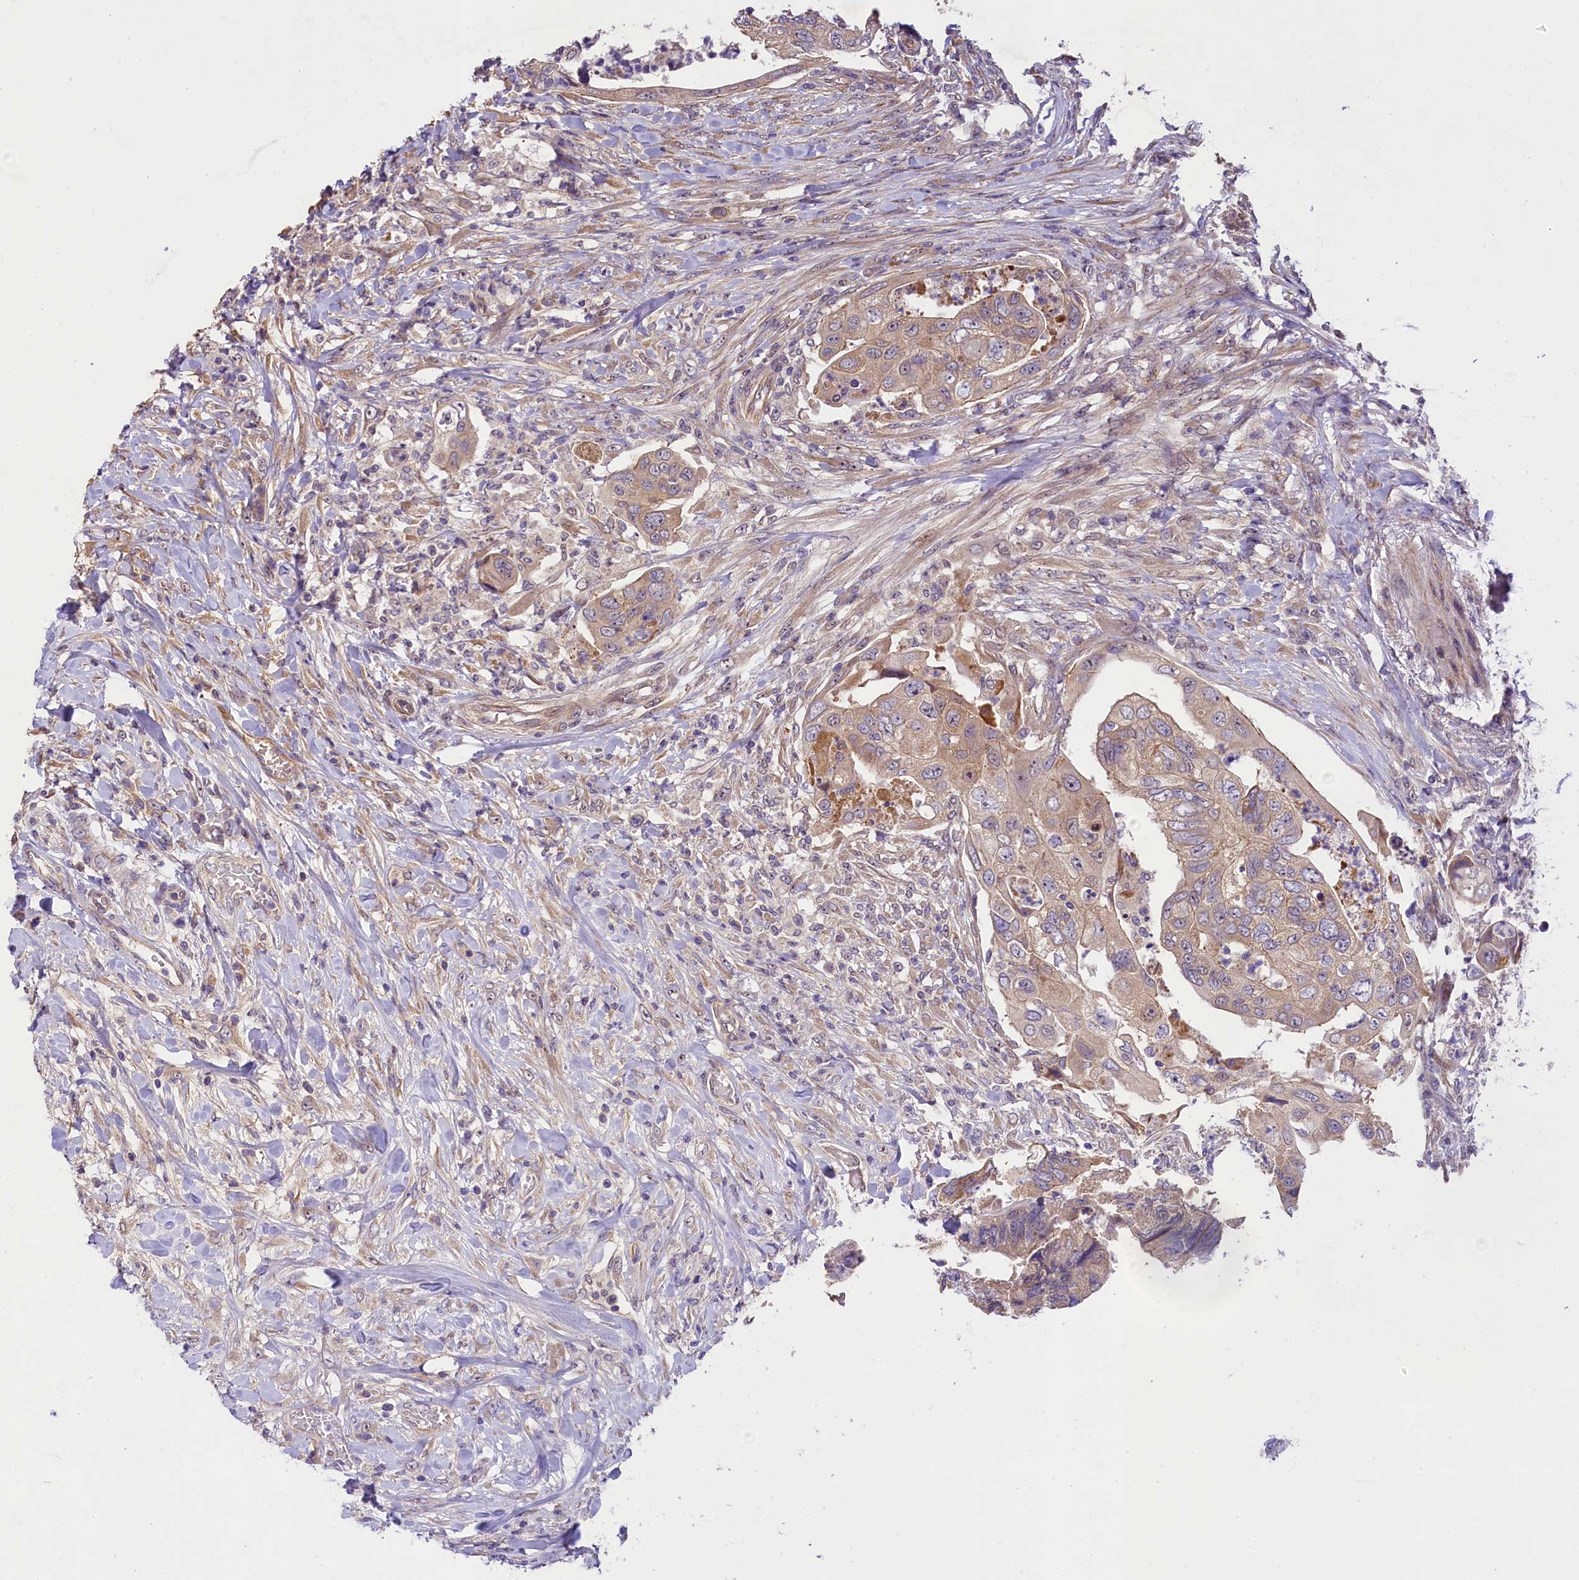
{"staining": {"intensity": "weak", "quantity": "<25%", "location": "cytoplasmic/membranous"}, "tissue": "colorectal cancer", "cell_type": "Tumor cells", "image_type": "cancer", "snomed": [{"axis": "morphology", "description": "Adenocarcinoma, NOS"}, {"axis": "topography", "description": "Rectum"}], "caption": "The IHC image has no significant staining in tumor cells of colorectal cancer tissue.", "gene": "UBXN6", "patient": {"sex": "male", "age": 63}}